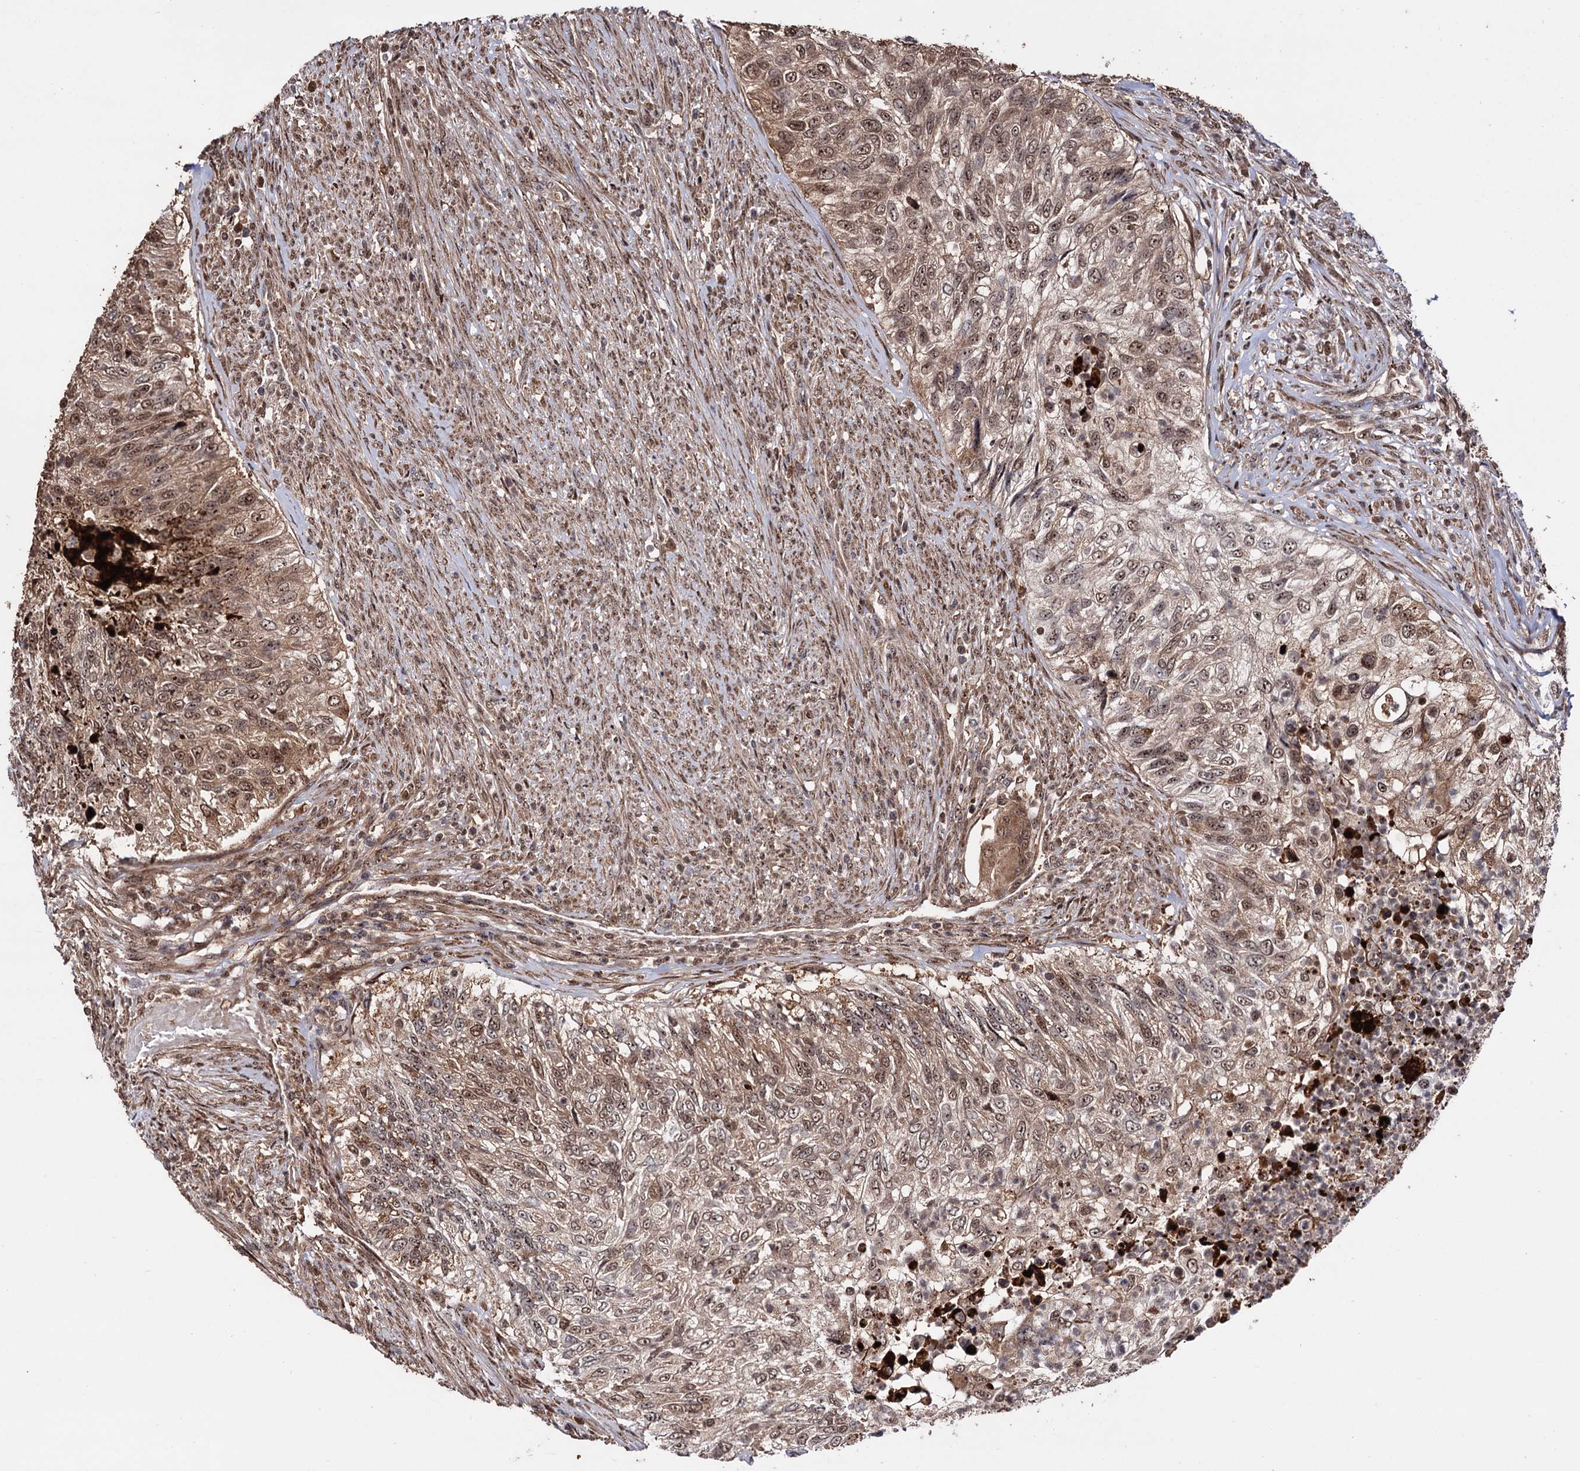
{"staining": {"intensity": "moderate", "quantity": ">75%", "location": "cytoplasmic/membranous,nuclear"}, "tissue": "urothelial cancer", "cell_type": "Tumor cells", "image_type": "cancer", "snomed": [{"axis": "morphology", "description": "Urothelial carcinoma, High grade"}, {"axis": "topography", "description": "Urinary bladder"}], "caption": "Human urothelial cancer stained for a protein (brown) demonstrates moderate cytoplasmic/membranous and nuclear positive staining in about >75% of tumor cells.", "gene": "PIGB", "patient": {"sex": "female", "age": 60}}